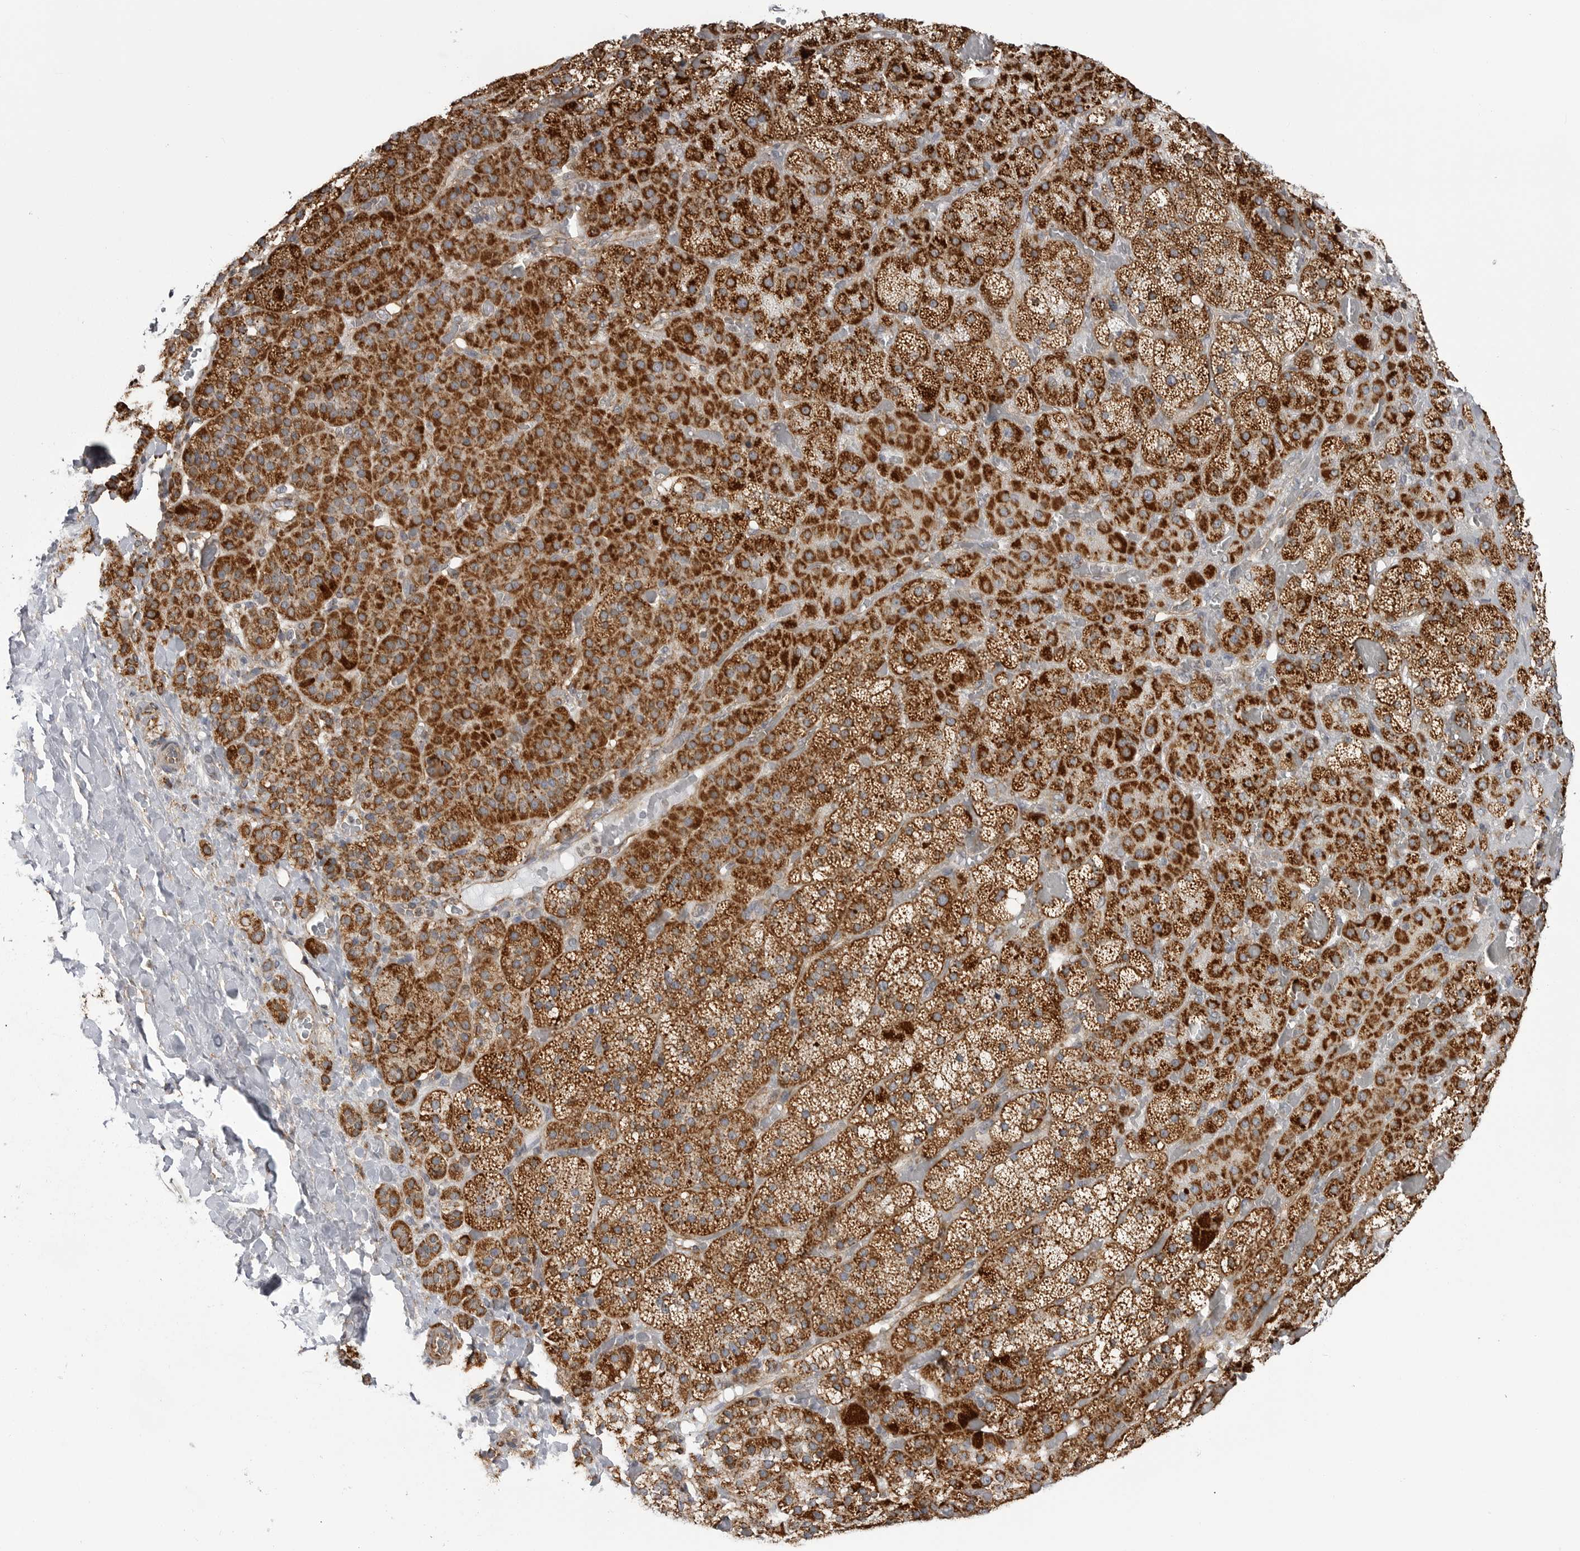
{"staining": {"intensity": "strong", "quantity": ">75%", "location": "cytoplasmic/membranous"}, "tissue": "adrenal gland", "cell_type": "Glandular cells", "image_type": "normal", "snomed": [{"axis": "morphology", "description": "Normal tissue, NOS"}, {"axis": "topography", "description": "Adrenal gland"}], "caption": "Adrenal gland stained with immunohistochemistry demonstrates strong cytoplasmic/membranous expression in about >75% of glandular cells. (IHC, brightfield microscopy, high magnification).", "gene": "FH", "patient": {"sex": "male", "age": 57}}